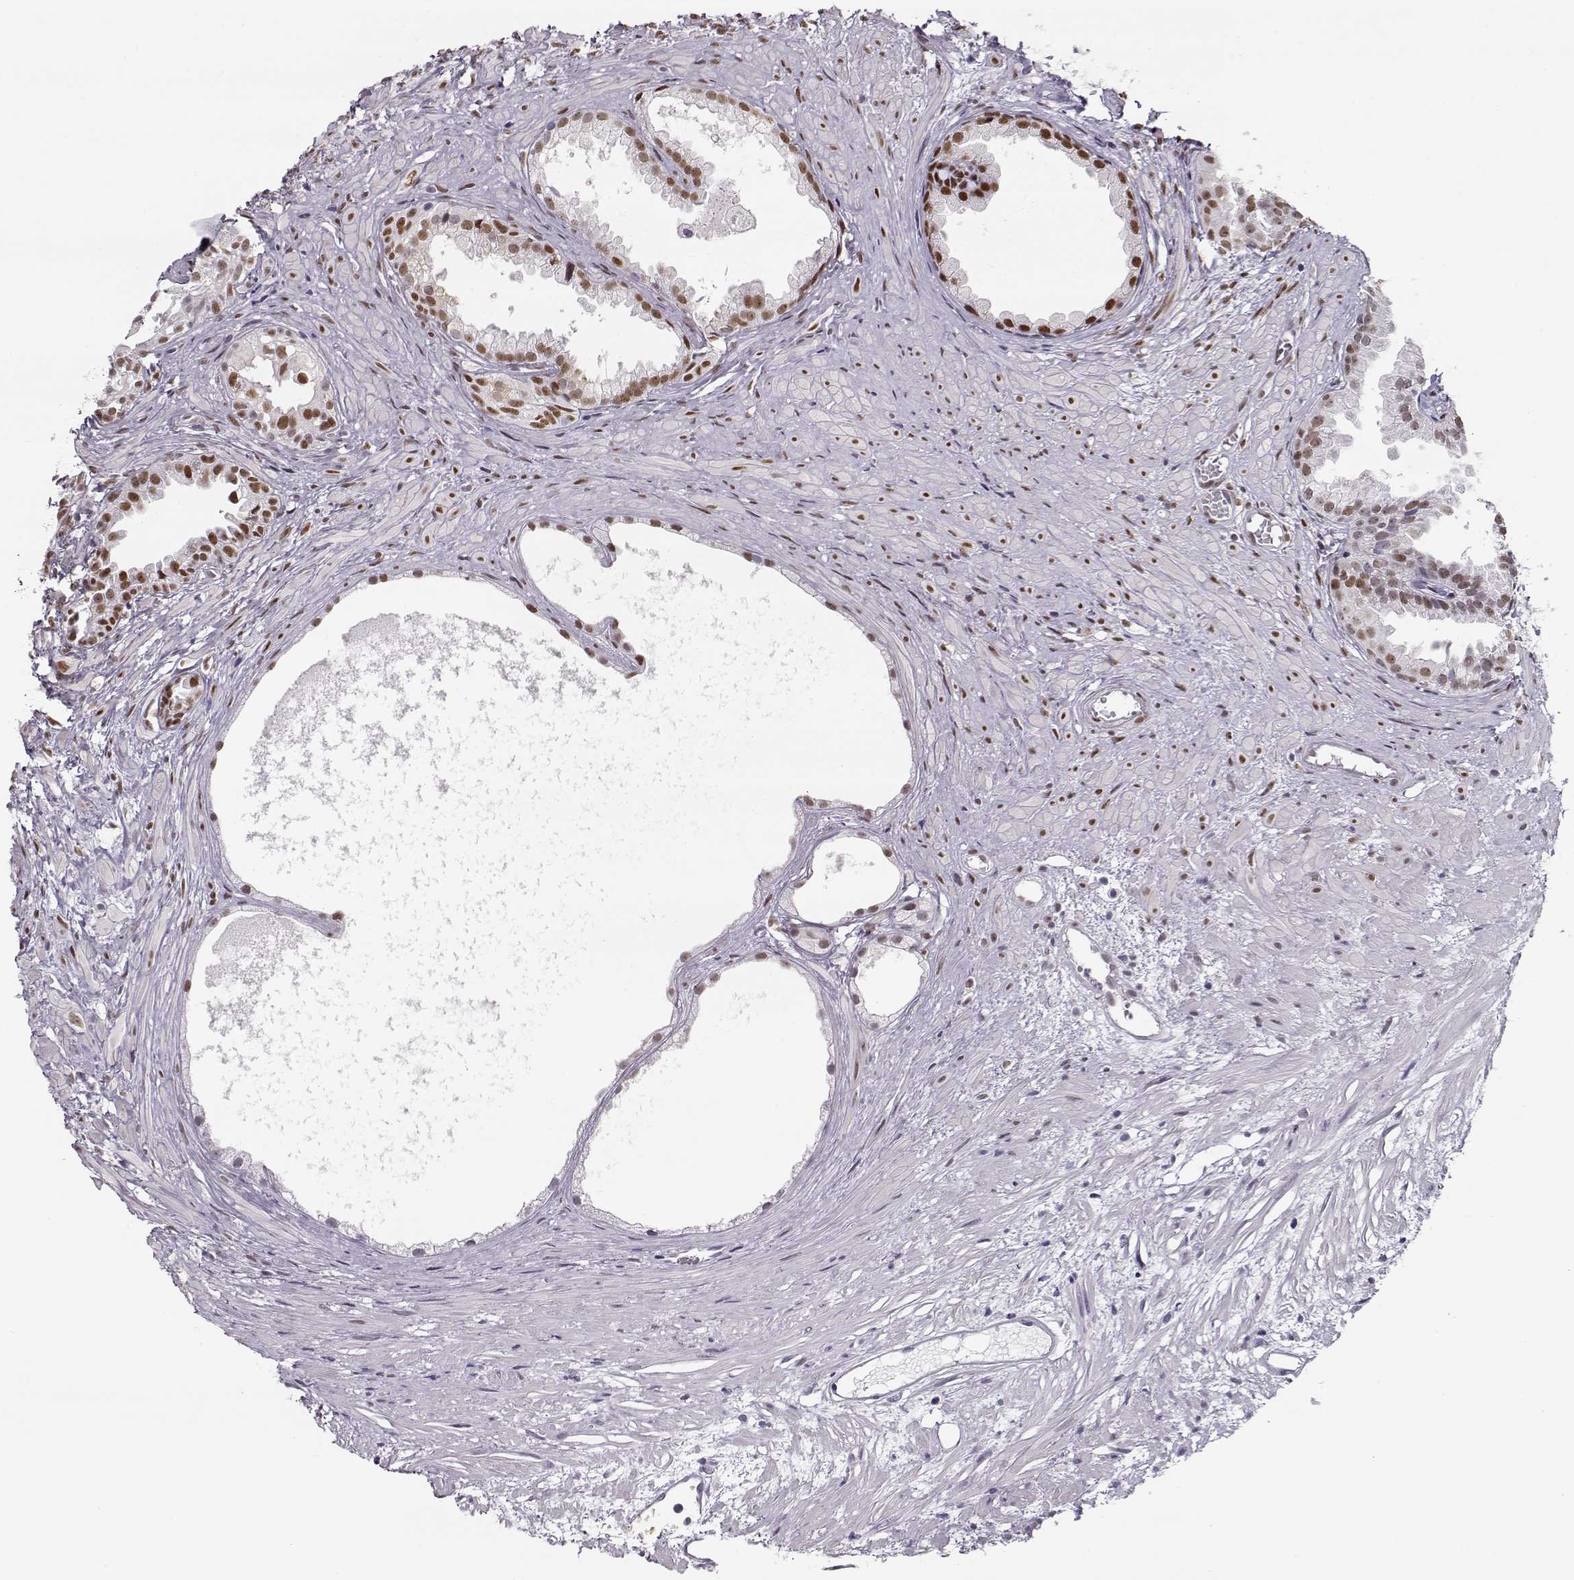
{"staining": {"intensity": "moderate", "quantity": "25%-75%", "location": "nuclear"}, "tissue": "prostate cancer", "cell_type": "Tumor cells", "image_type": "cancer", "snomed": [{"axis": "morphology", "description": "Adenocarcinoma, High grade"}, {"axis": "topography", "description": "Prostate"}], "caption": "There is medium levels of moderate nuclear staining in tumor cells of prostate cancer (high-grade adenocarcinoma), as demonstrated by immunohistochemical staining (brown color).", "gene": "POLI", "patient": {"sex": "male", "age": 79}}